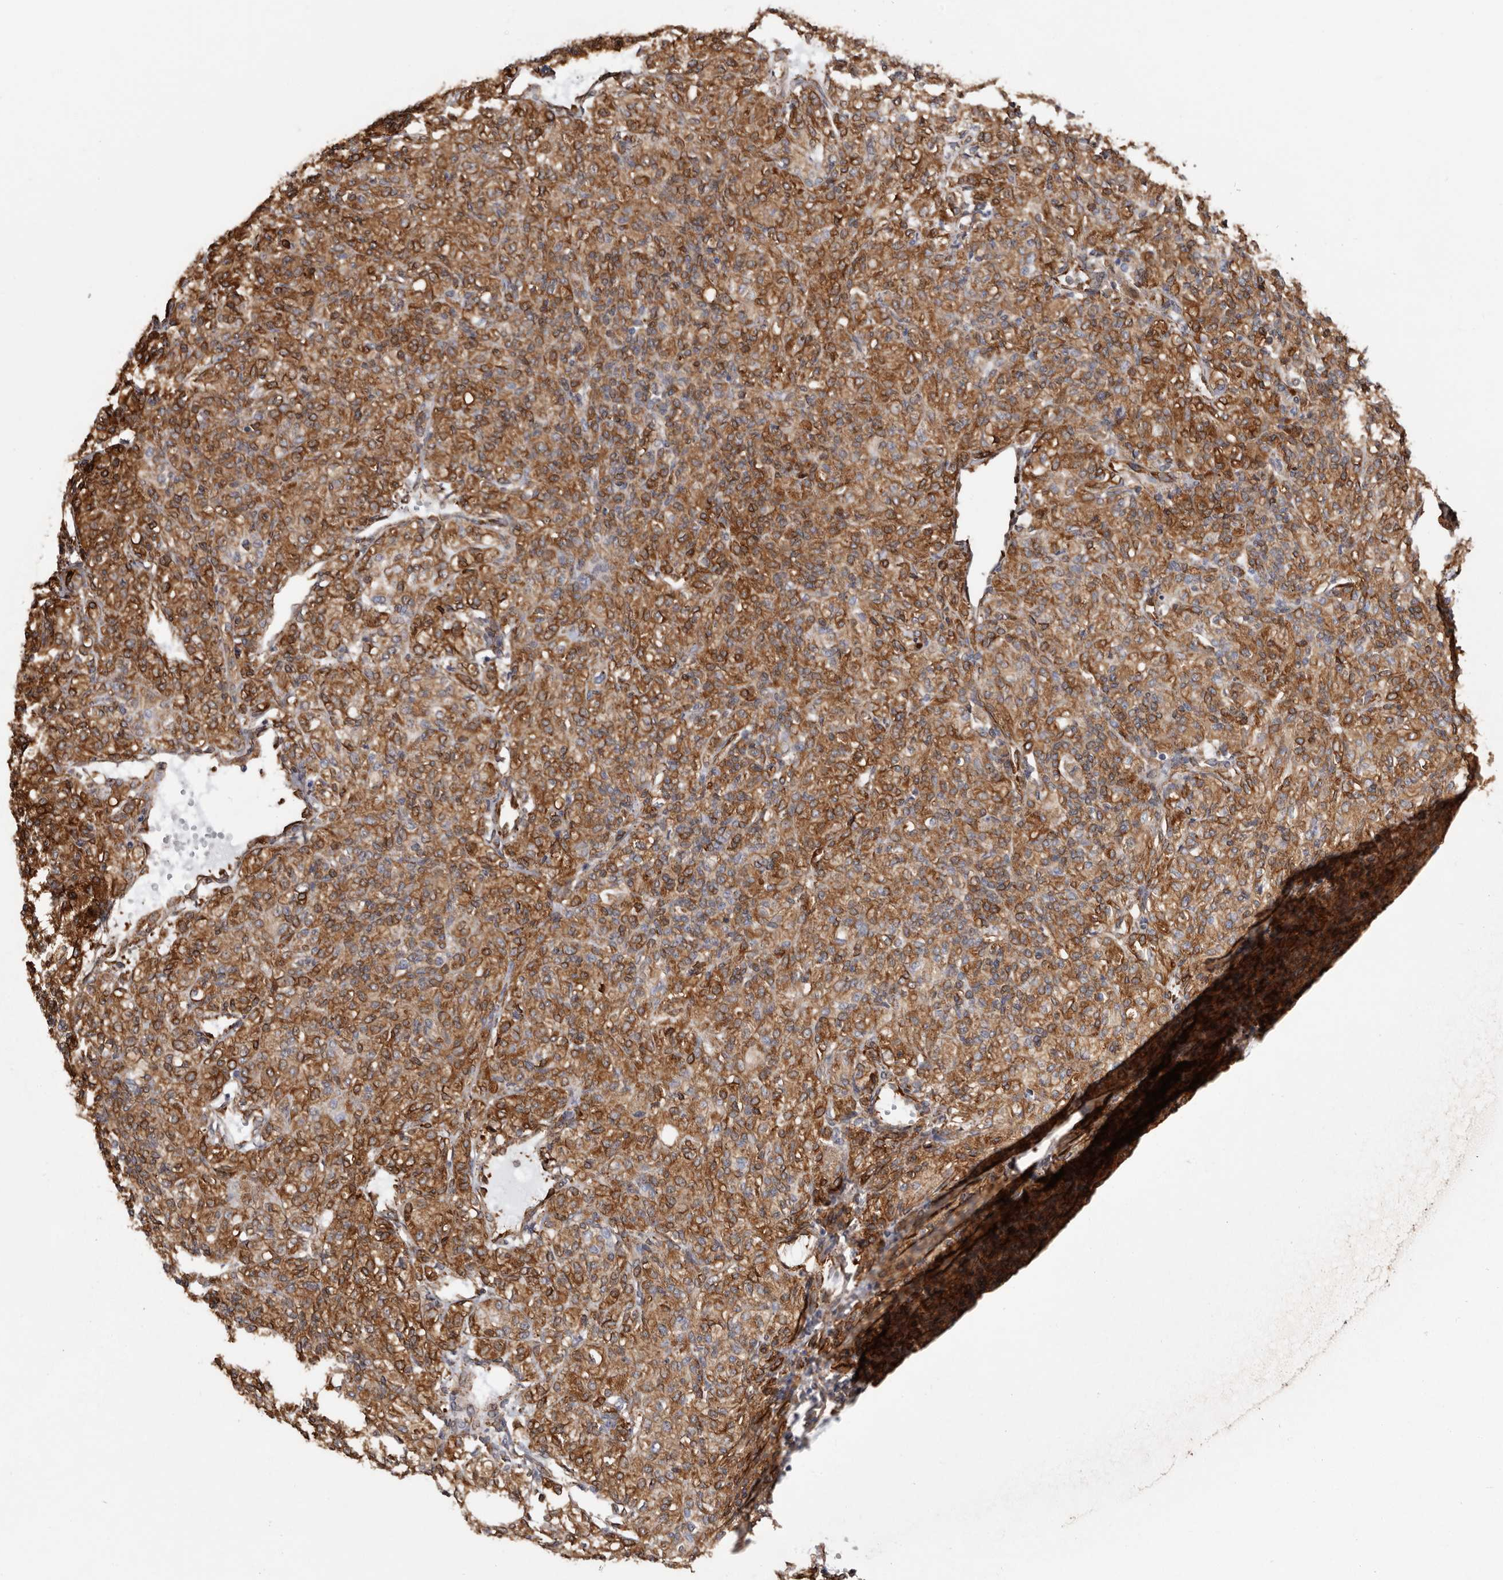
{"staining": {"intensity": "strong", "quantity": ">75%", "location": "cytoplasmic/membranous"}, "tissue": "renal cancer", "cell_type": "Tumor cells", "image_type": "cancer", "snomed": [{"axis": "morphology", "description": "Adenocarcinoma, NOS"}, {"axis": "topography", "description": "Kidney"}], "caption": "Renal cancer (adenocarcinoma) tissue reveals strong cytoplasmic/membranous staining in approximately >75% of tumor cells, visualized by immunohistochemistry. The staining was performed using DAB (3,3'-diaminobenzidine) to visualize the protein expression in brown, while the nuclei were stained in blue with hematoxylin (Magnification: 20x).", "gene": "SEMA3E", "patient": {"sex": "male", "age": 77}}